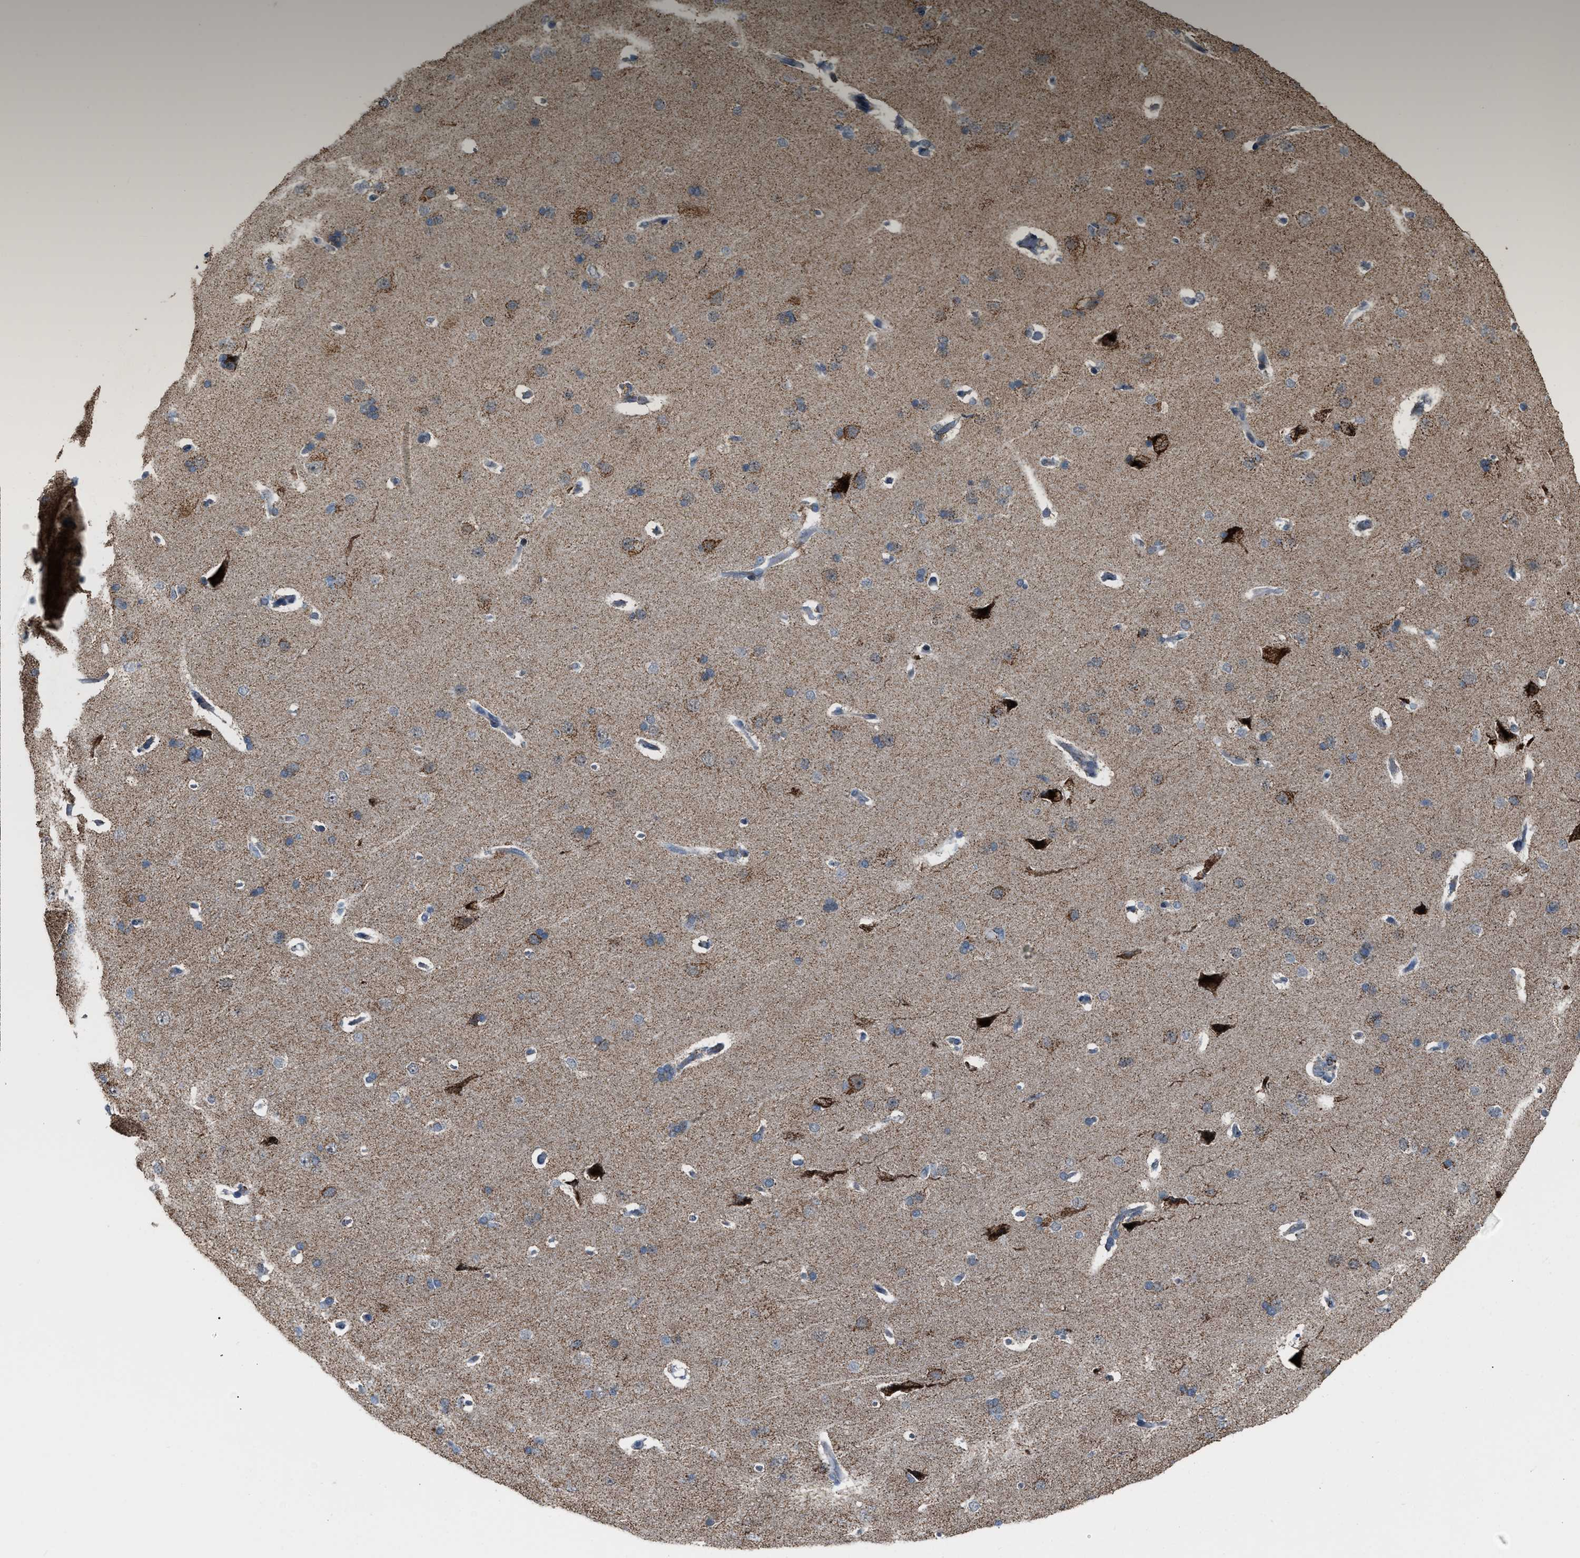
{"staining": {"intensity": "moderate", "quantity": "25%-75%", "location": "cytoplasmic/membranous"}, "tissue": "cerebral cortex", "cell_type": "Endothelial cells", "image_type": "normal", "snomed": [{"axis": "morphology", "description": "Normal tissue, NOS"}, {"axis": "topography", "description": "Cerebral cortex"}], "caption": "Cerebral cortex was stained to show a protein in brown. There is medium levels of moderate cytoplasmic/membranous staining in about 25%-75% of endothelial cells. The staining was performed using DAB (3,3'-diaminobenzidine), with brown indicating positive protein expression. Nuclei are stained blue with hematoxylin.", "gene": "CHN2", "patient": {"sex": "male", "age": 62}}